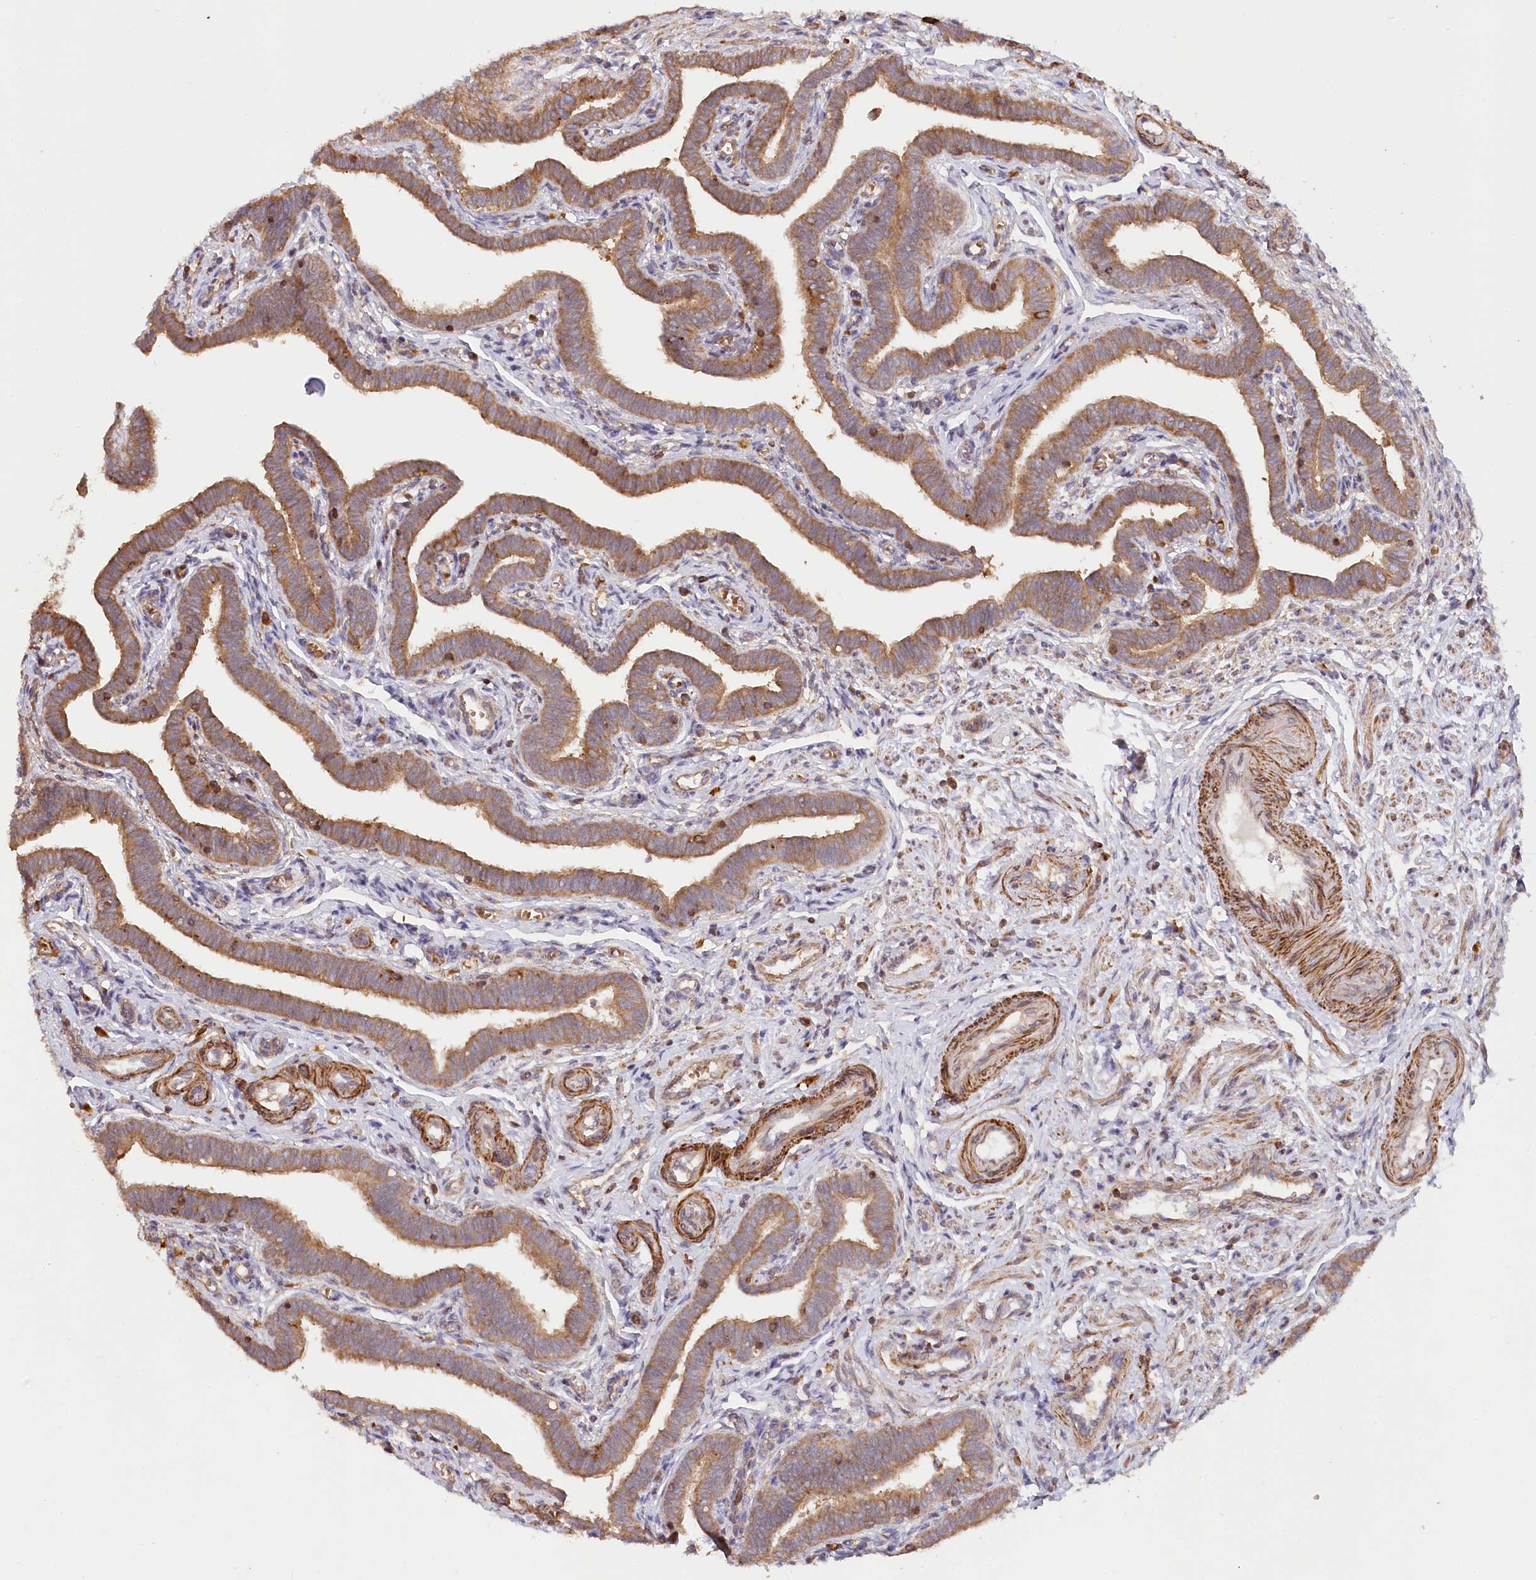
{"staining": {"intensity": "strong", "quantity": ">75%", "location": "cytoplasmic/membranous"}, "tissue": "fallopian tube", "cell_type": "Glandular cells", "image_type": "normal", "snomed": [{"axis": "morphology", "description": "Normal tissue, NOS"}, {"axis": "topography", "description": "Fallopian tube"}], "caption": "Strong cytoplasmic/membranous expression is present in approximately >75% of glandular cells in normal fallopian tube.", "gene": "PAIP2", "patient": {"sex": "female", "age": 36}}